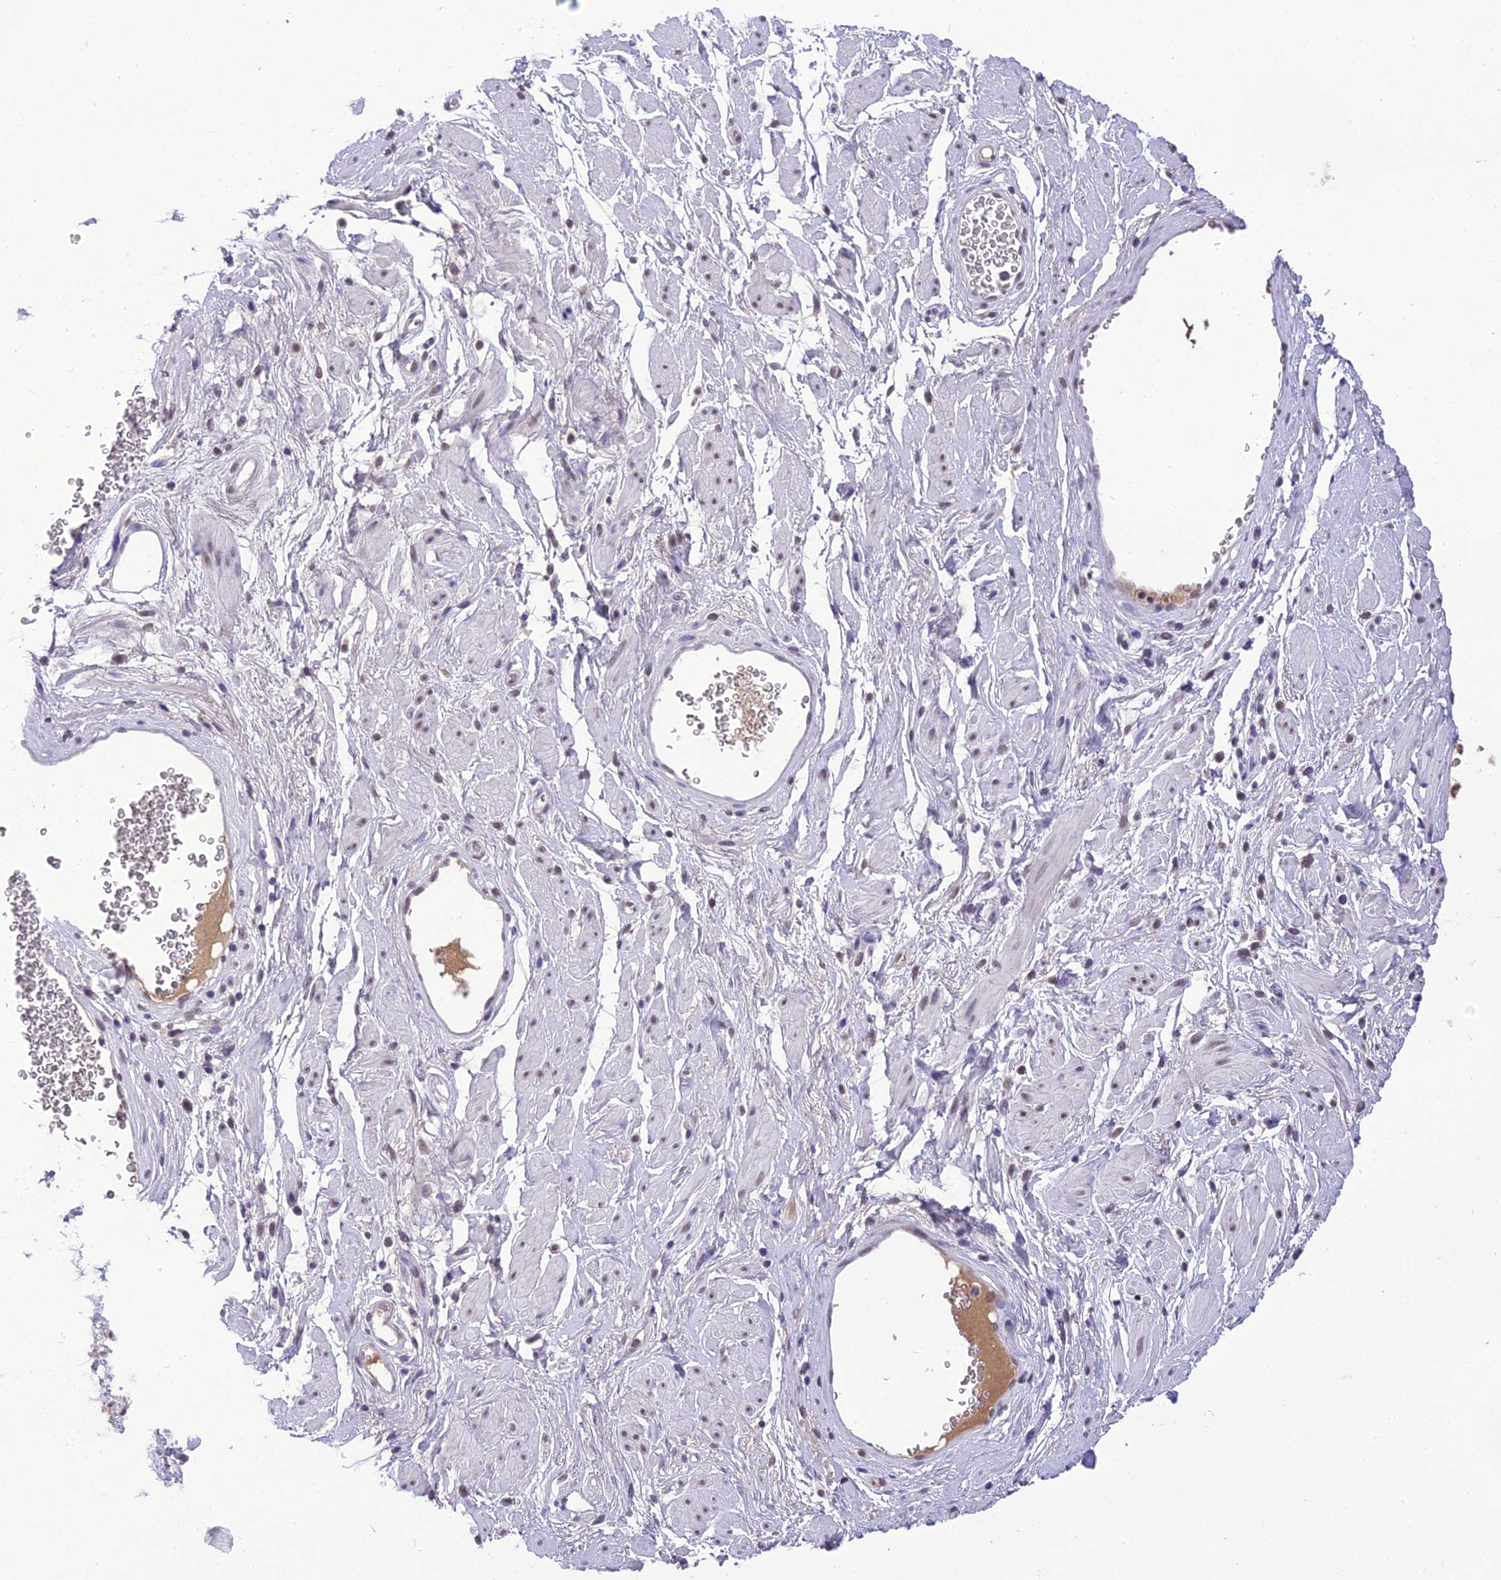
{"staining": {"intensity": "negative", "quantity": "none", "location": "none"}, "tissue": "adipose tissue", "cell_type": "Adipocytes", "image_type": "normal", "snomed": [{"axis": "morphology", "description": "Normal tissue, NOS"}, {"axis": "morphology", "description": "Adenocarcinoma, NOS"}, {"axis": "topography", "description": "Rectum"}, {"axis": "topography", "description": "Vagina"}, {"axis": "topography", "description": "Peripheral nerve tissue"}], "caption": "Human adipose tissue stained for a protein using immunohistochemistry exhibits no expression in adipocytes.", "gene": "SH3RF3", "patient": {"sex": "female", "age": 71}}